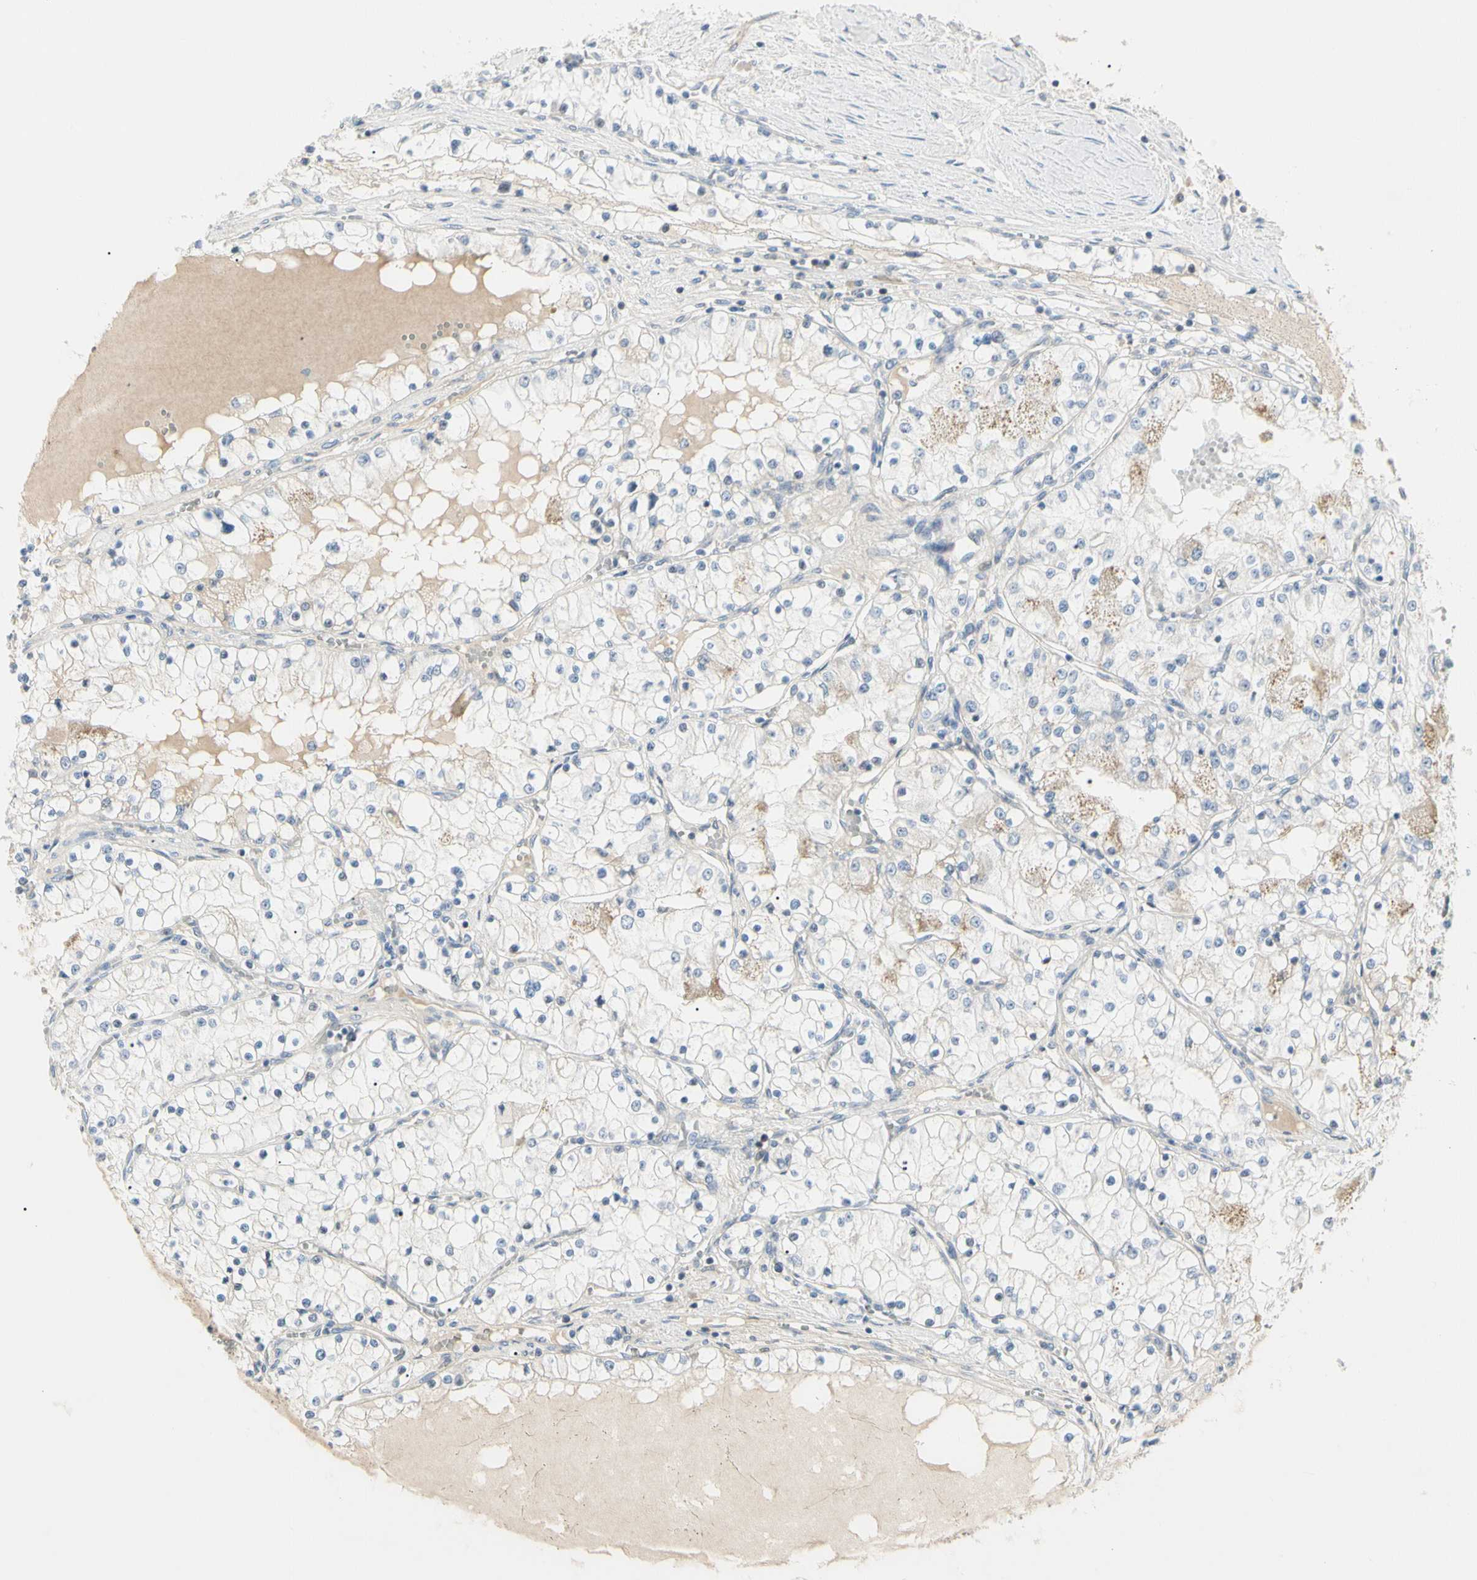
{"staining": {"intensity": "negative", "quantity": "none", "location": "none"}, "tissue": "renal cancer", "cell_type": "Tumor cells", "image_type": "cancer", "snomed": [{"axis": "morphology", "description": "Adenocarcinoma, NOS"}, {"axis": "topography", "description": "Kidney"}], "caption": "DAB (3,3'-diaminobenzidine) immunohistochemical staining of renal cancer reveals no significant staining in tumor cells.", "gene": "NFKB2", "patient": {"sex": "male", "age": 68}}